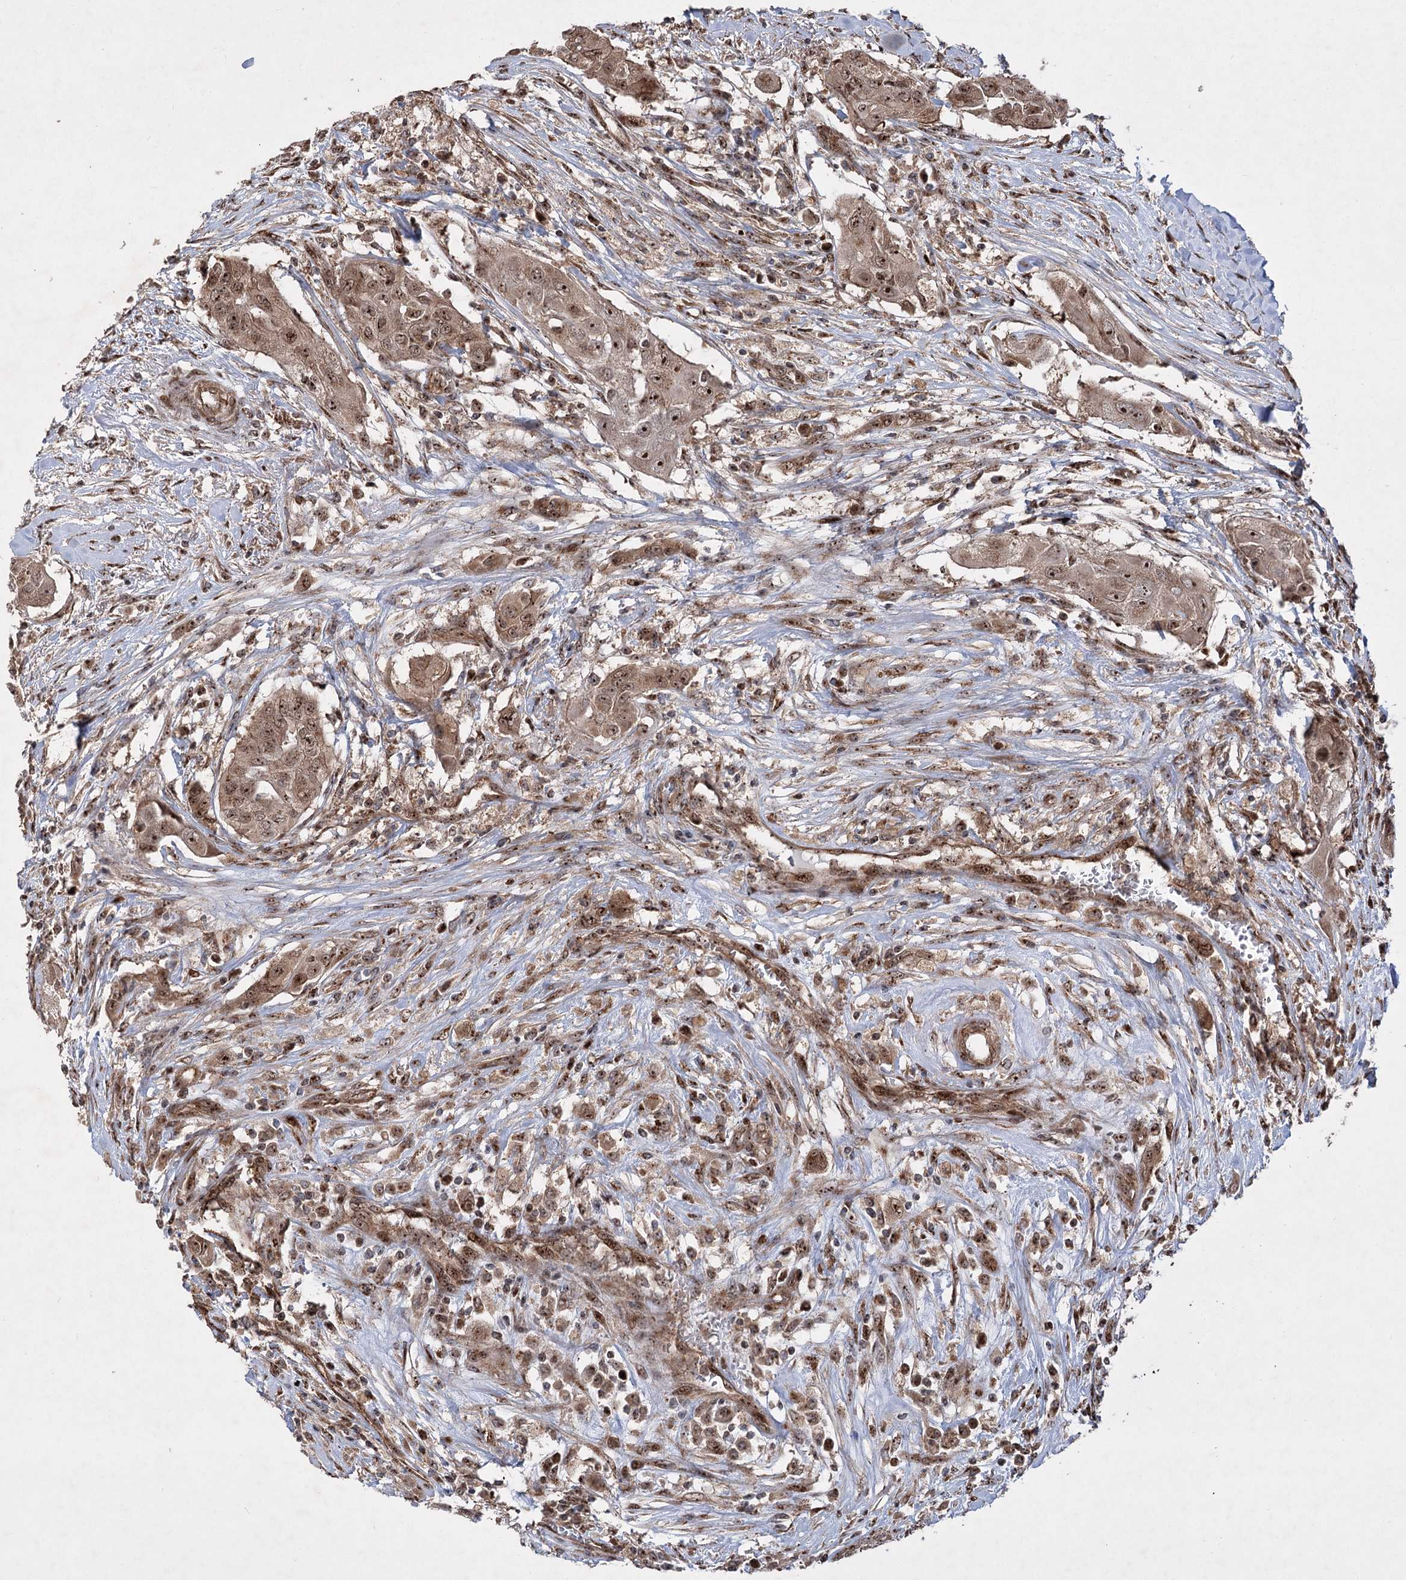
{"staining": {"intensity": "moderate", "quantity": ">75%", "location": "cytoplasmic/membranous,nuclear"}, "tissue": "thyroid cancer", "cell_type": "Tumor cells", "image_type": "cancer", "snomed": [{"axis": "morphology", "description": "Papillary adenocarcinoma, NOS"}, {"axis": "topography", "description": "Thyroid gland"}], "caption": "Protein expression by immunohistochemistry reveals moderate cytoplasmic/membranous and nuclear positivity in approximately >75% of tumor cells in thyroid cancer (papillary adenocarcinoma).", "gene": "SERINC5", "patient": {"sex": "female", "age": 59}}